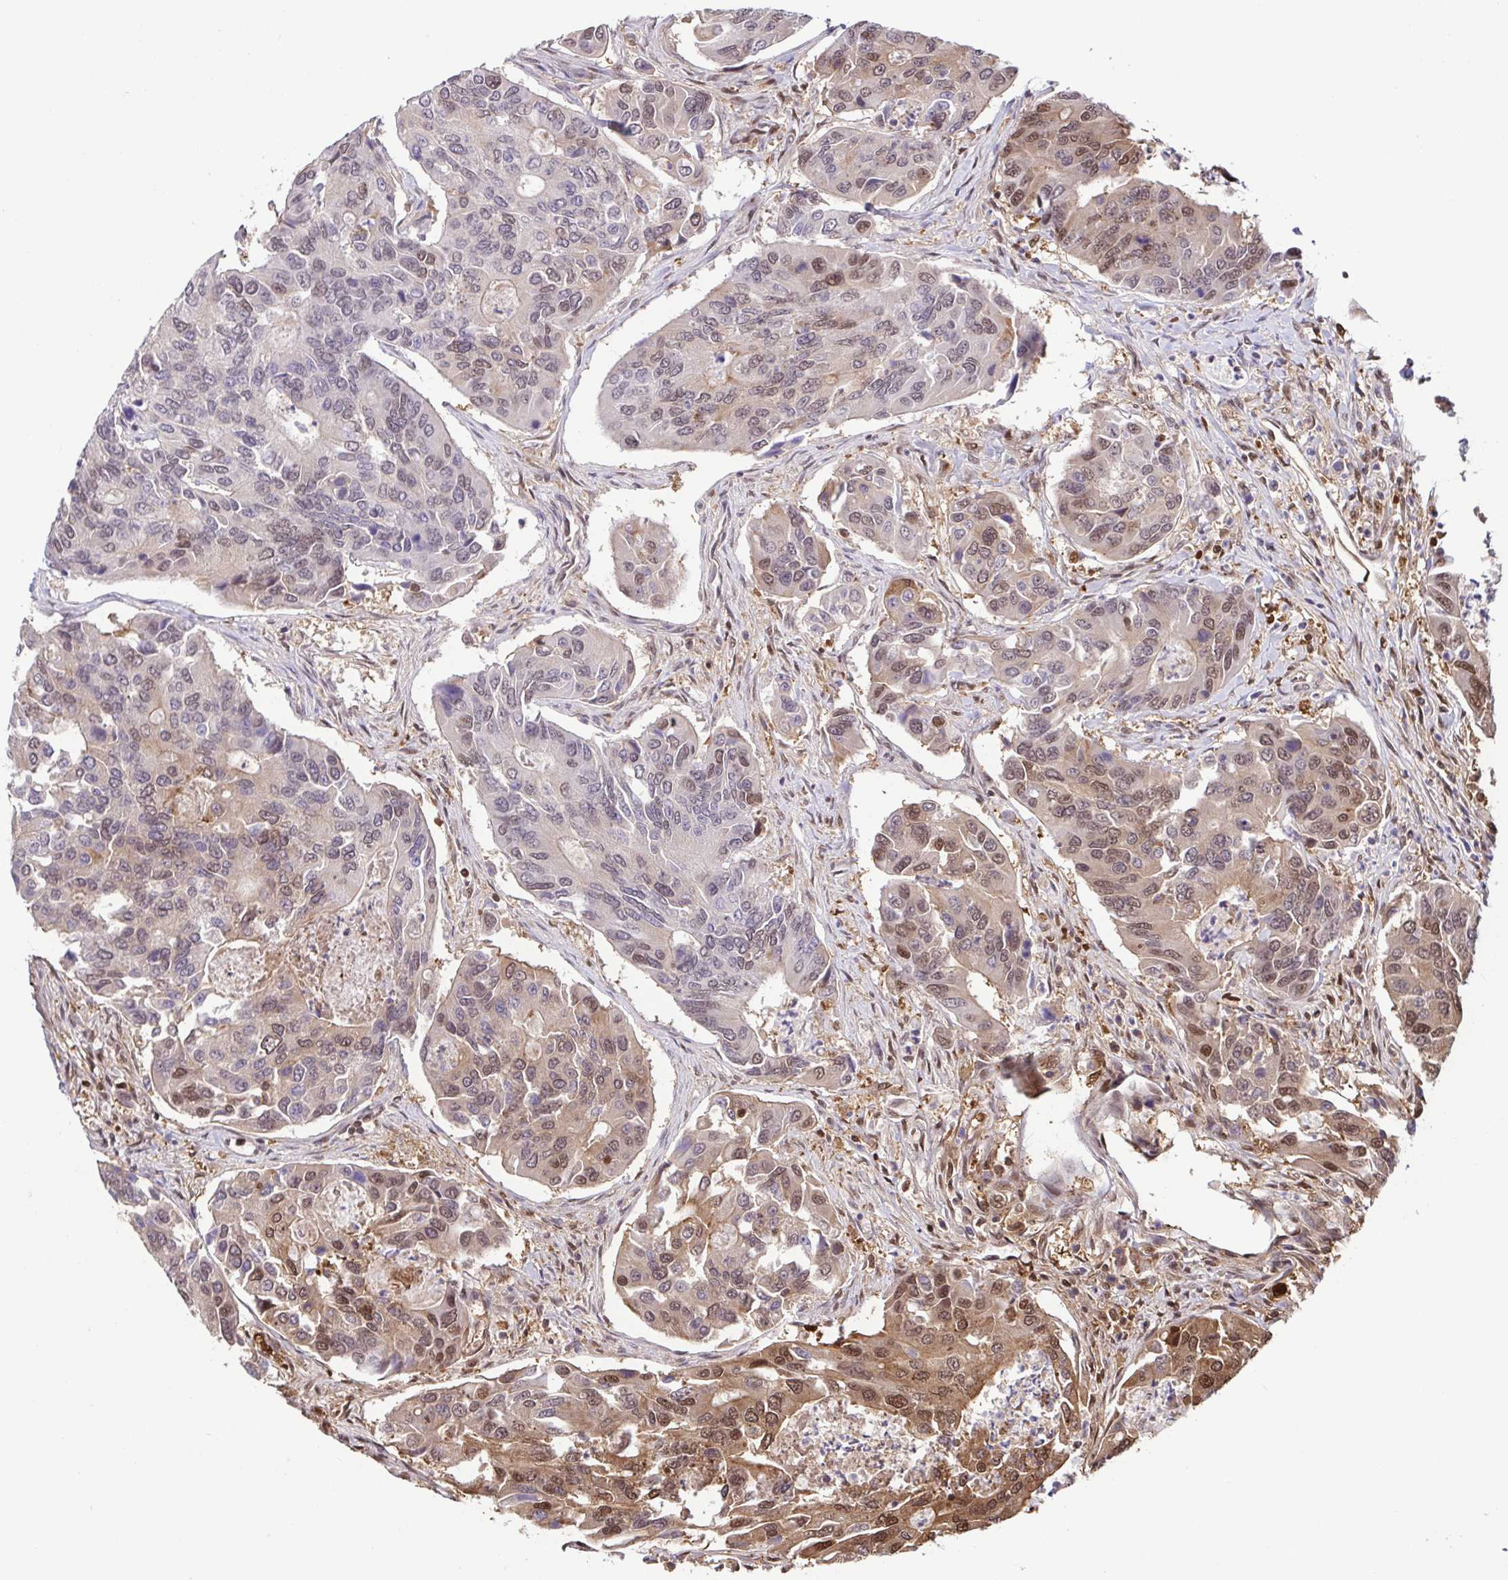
{"staining": {"intensity": "moderate", "quantity": "<25%", "location": "cytoplasmic/membranous,nuclear"}, "tissue": "colorectal cancer", "cell_type": "Tumor cells", "image_type": "cancer", "snomed": [{"axis": "morphology", "description": "Adenocarcinoma, NOS"}, {"axis": "topography", "description": "Colon"}], "caption": "Protein staining of colorectal cancer (adenocarcinoma) tissue displays moderate cytoplasmic/membranous and nuclear staining in approximately <25% of tumor cells.", "gene": "PSMB9", "patient": {"sex": "female", "age": 67}}